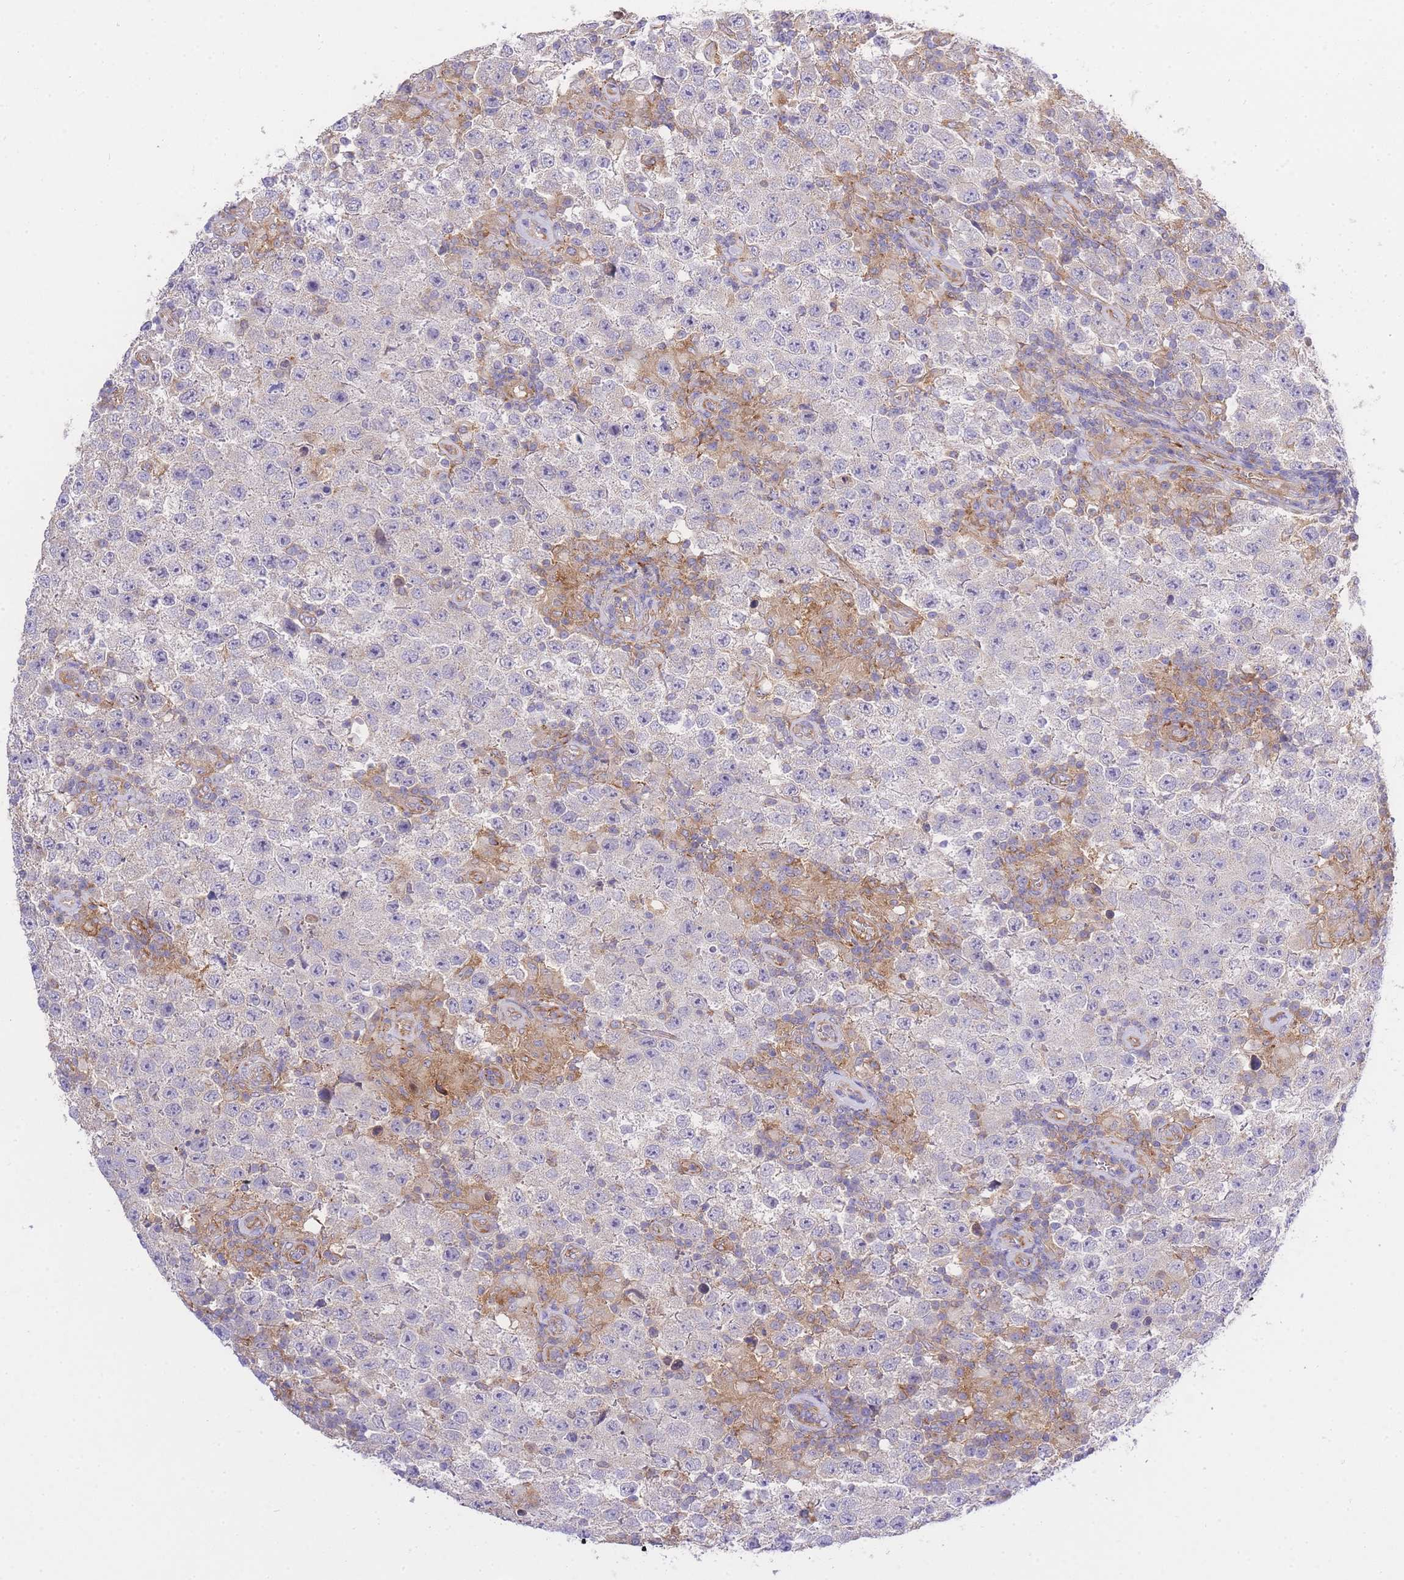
{"staining": {"intensity": "negative", "quantity": "none", "location": "none"}, "tissue": "testis cancer", "cell_type": "Tumor cells", "image_type": "cancer", "snomed": [{"axis": "morphology", "description": "Normal tissue, NOS"}, {"axis": "morphology", "description": "Urothelial carcinoma, High grade"}, {"axis": "morphology", "description": "Seminoma, NOS"}, {"axis": "morphology", "description": "Carcinoma, Embryonal, NOS"}, {"axis": "topography", "description": "Urinary bladder"}, {"axis": "topography", "description": "Testis"}], "caption": "This is an immunohistochemistry (IHC) photomicrograph of testis cancer (high-grade urothelial carcinoma). There is no expression in tumor cells.", "gene": "INSYN2B", "patient": {"sex": "male", "age": 41}}